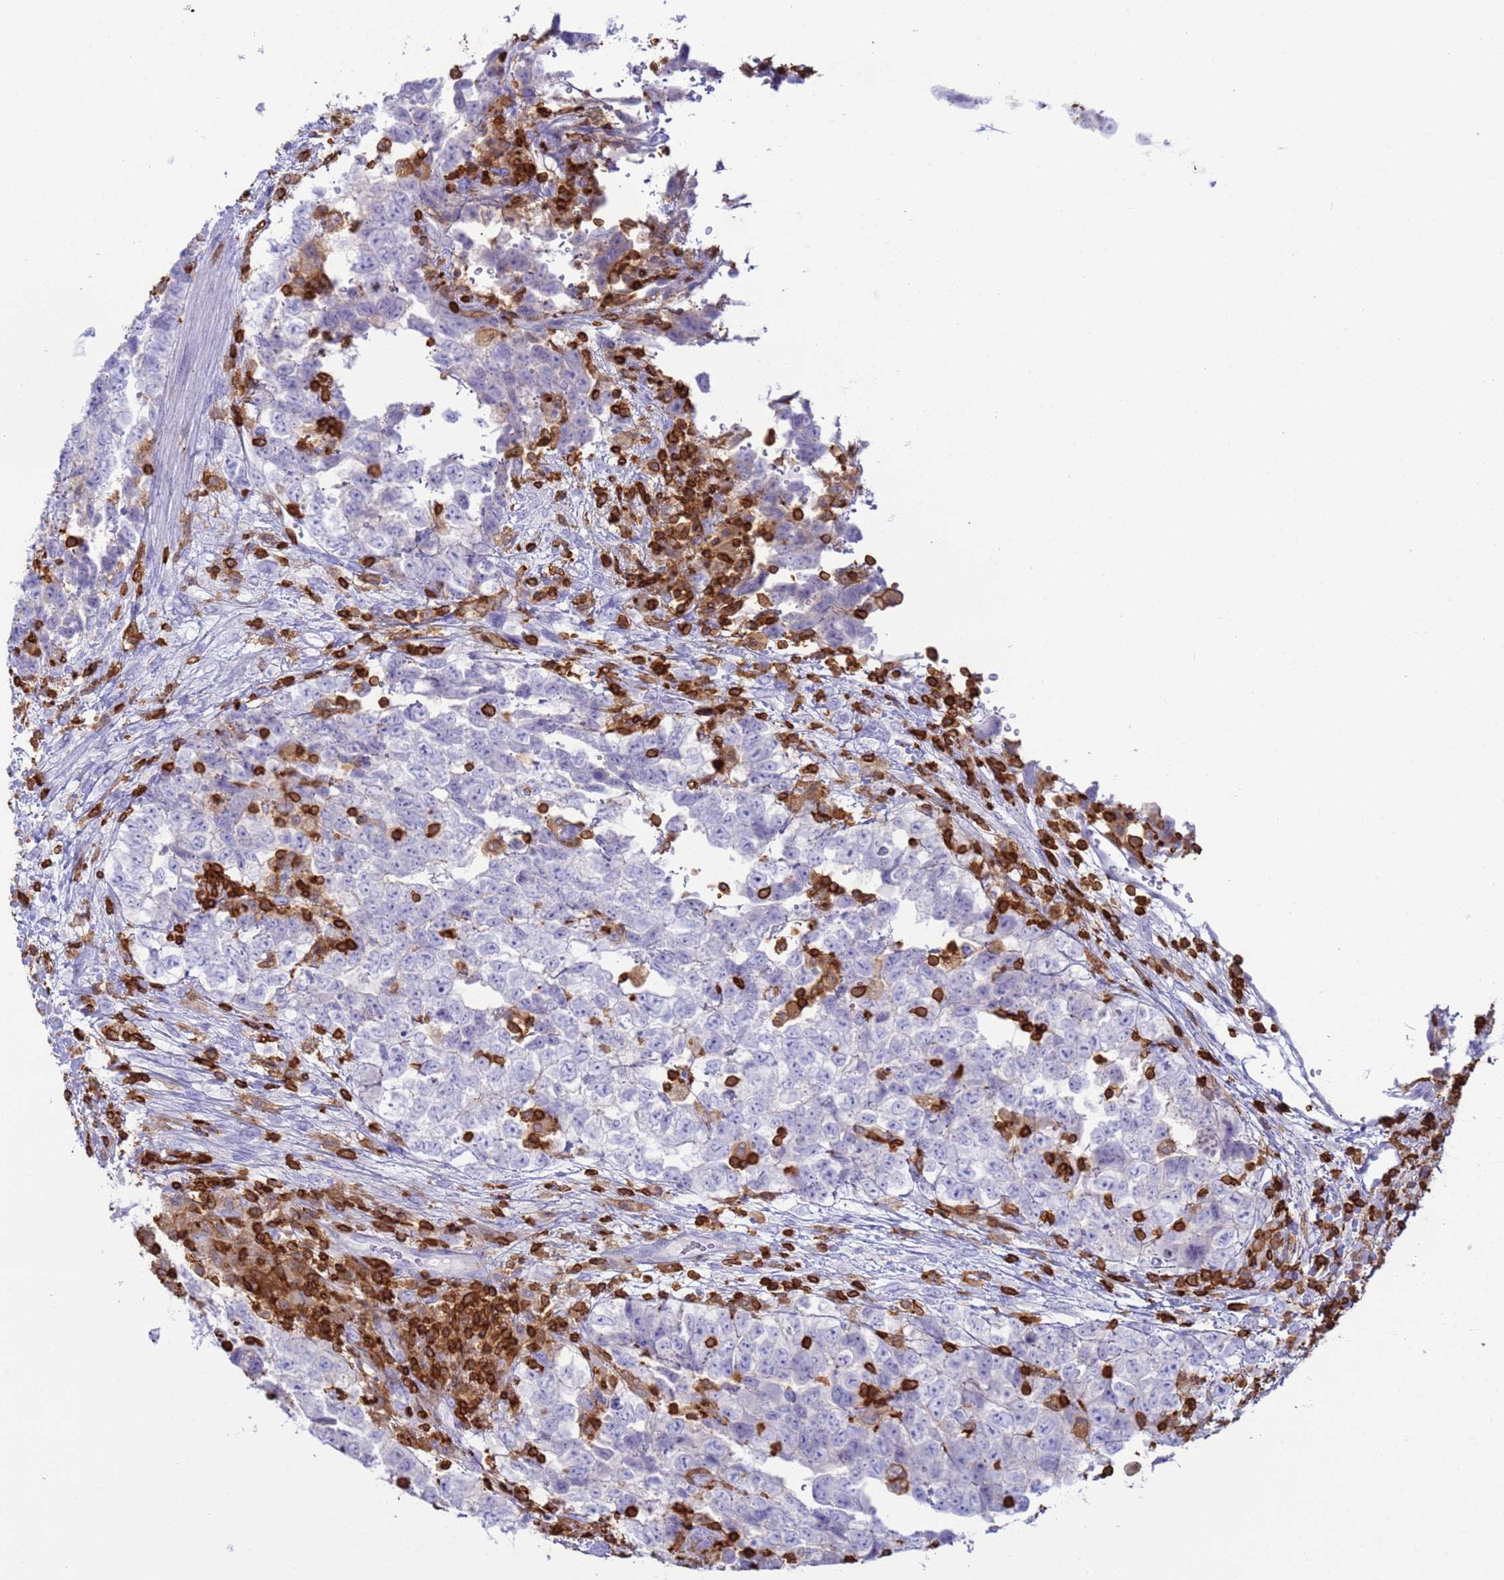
{"staining": {"intensity": "negative", "quantity": "none", "location": "none"}, "tissue": "testis cancer", "cell_type": "Tumor cells", "image_type": "cancer", "snomed": [{"axis": "morphology", "description": "Carcinoma, Embryonal, NOS"}, {"axis": "topography", "description": "Testis"}], "caption": "This is an immunohistochemistry histopathology image of human testis cancer. There is no staining in tumor cells.", "gene": "IRF5", "patient": {"sex": "male", "age": 37}}